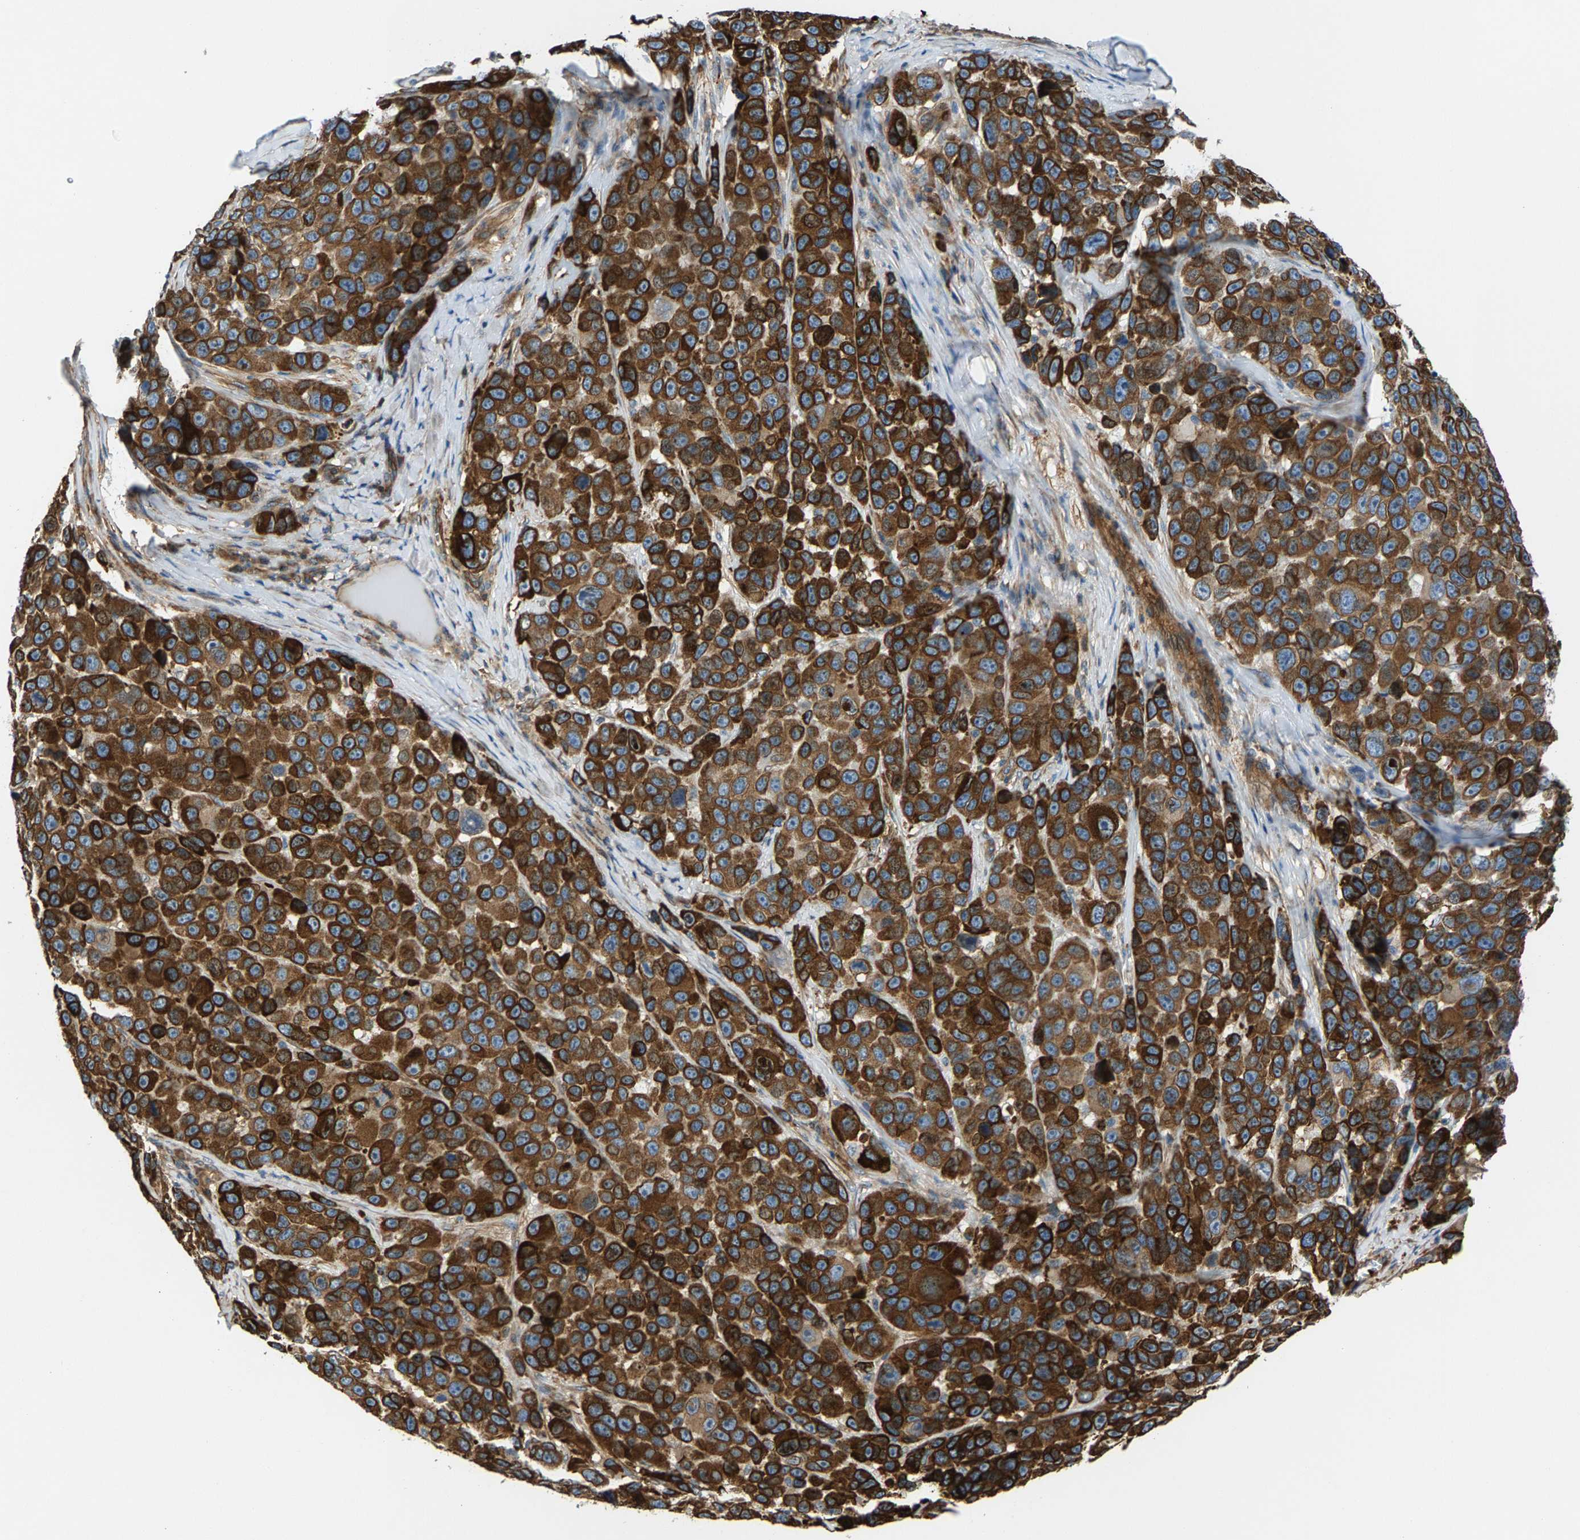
{"staining": {"intensity": "strong", "quantity": ">75%", "location": "cytoplasmic/membranous"}, "tissue": "melanoma", "cell_type": "Tumor cells", "image_type": "cancer", "snomed": [{"axis": "morphology", "description": "Malignant melanoma, NOS"}, {"axis": "topography", "description": "Skin"}], "caption": "Immunohistochemical staining of human melanoma displays high levels of strong cytoplasmic/membranous protein expression in about >75% of tumor cells.", "gene": "PDCL", "patient": {"sex": "male", "age": 53}}